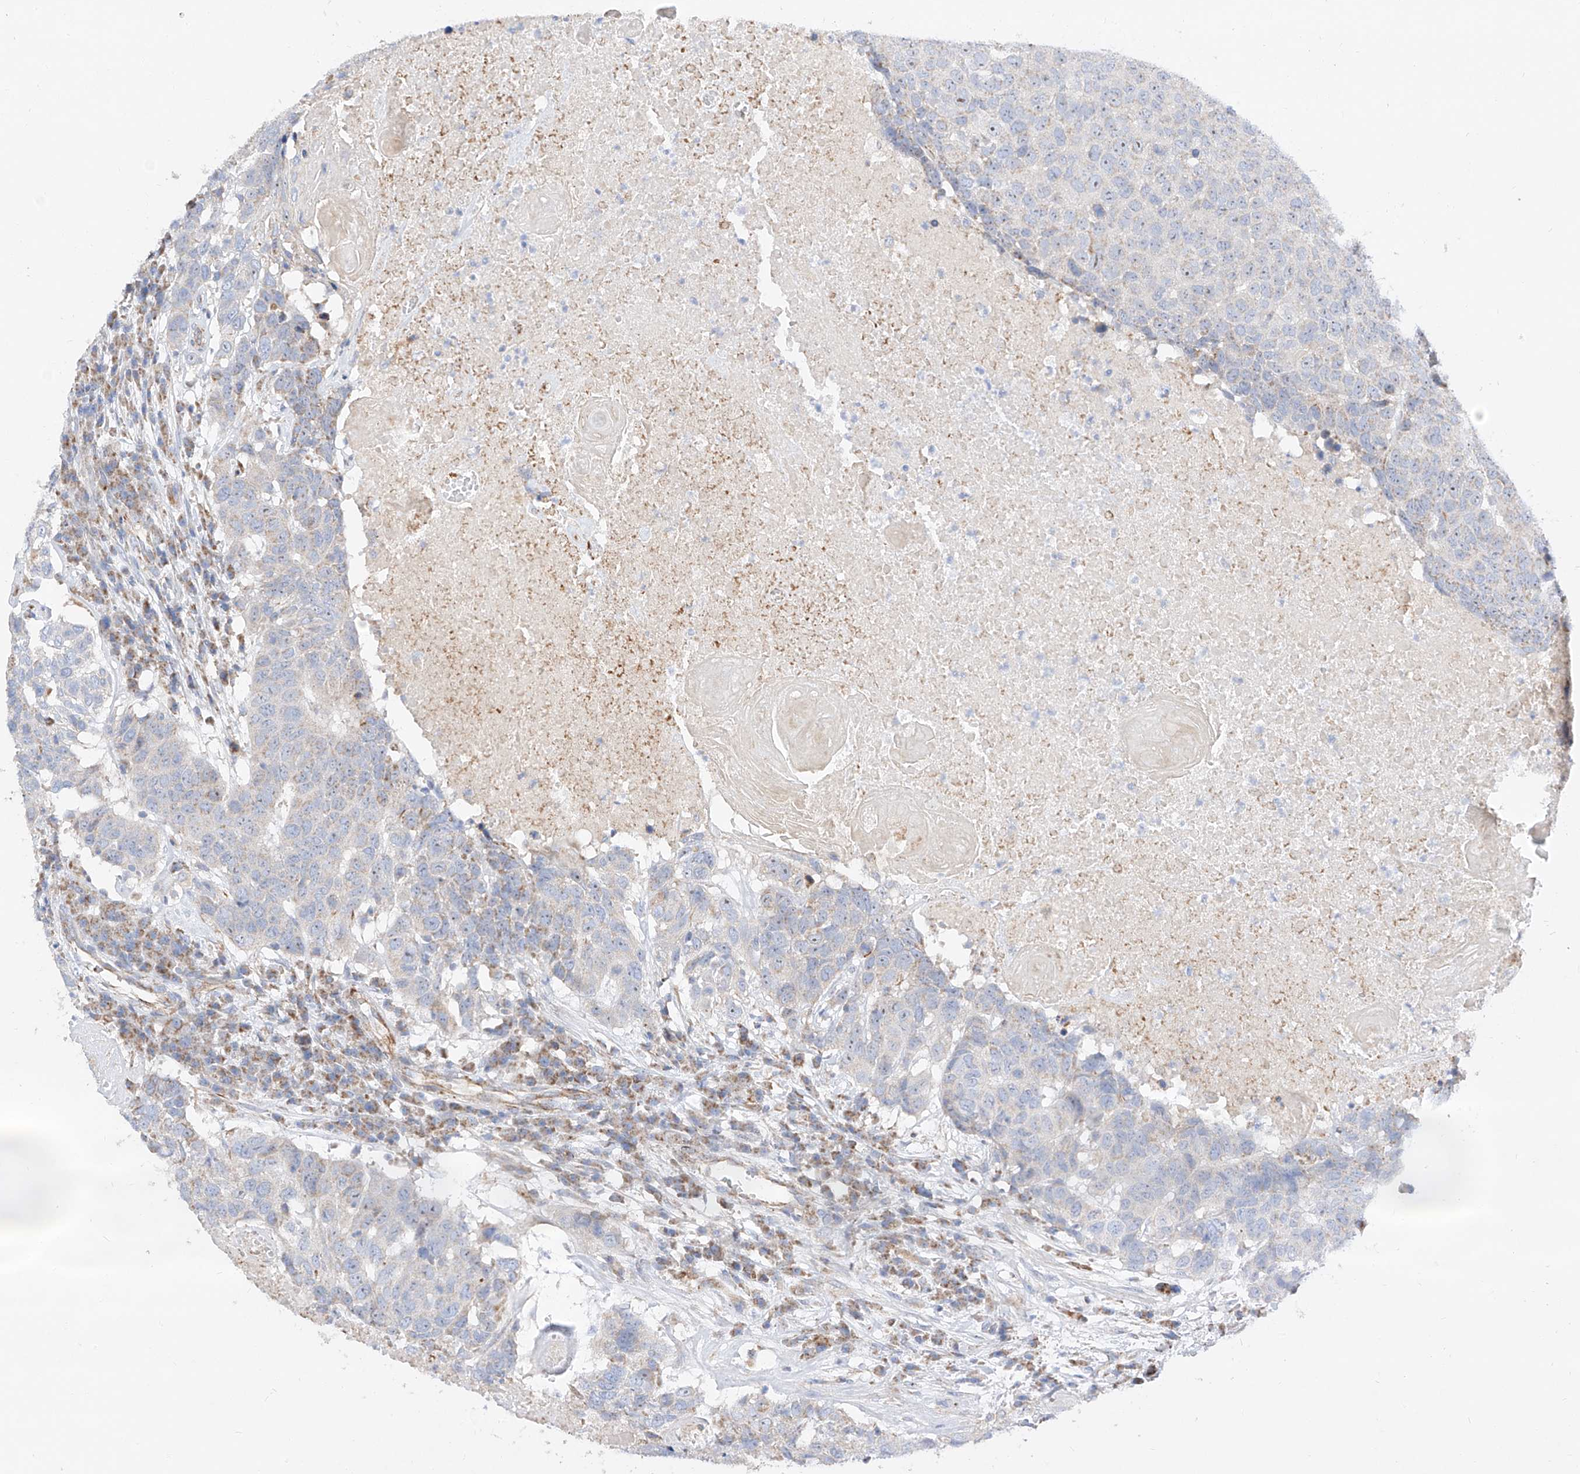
{"staining": {"intensity": "weak", "quantity": "<25%", "location": "cytoplasmic/membranous"}, "tissue": "head and neck cancer", "cell_type": "Tumor cells", "image_type": "cancer", "snomed": [{"axis": "morphology", "description": "Squamous cell carcinoma, NOS"}, {"axis": "topography", "description": "Head-Neck"}], "caption": "Image shows no significant protein staining in tumor cells of head and neck squamous cell carcinoma.", "gene": "CST9", "patient": {"sex": "male", "age": 66}}